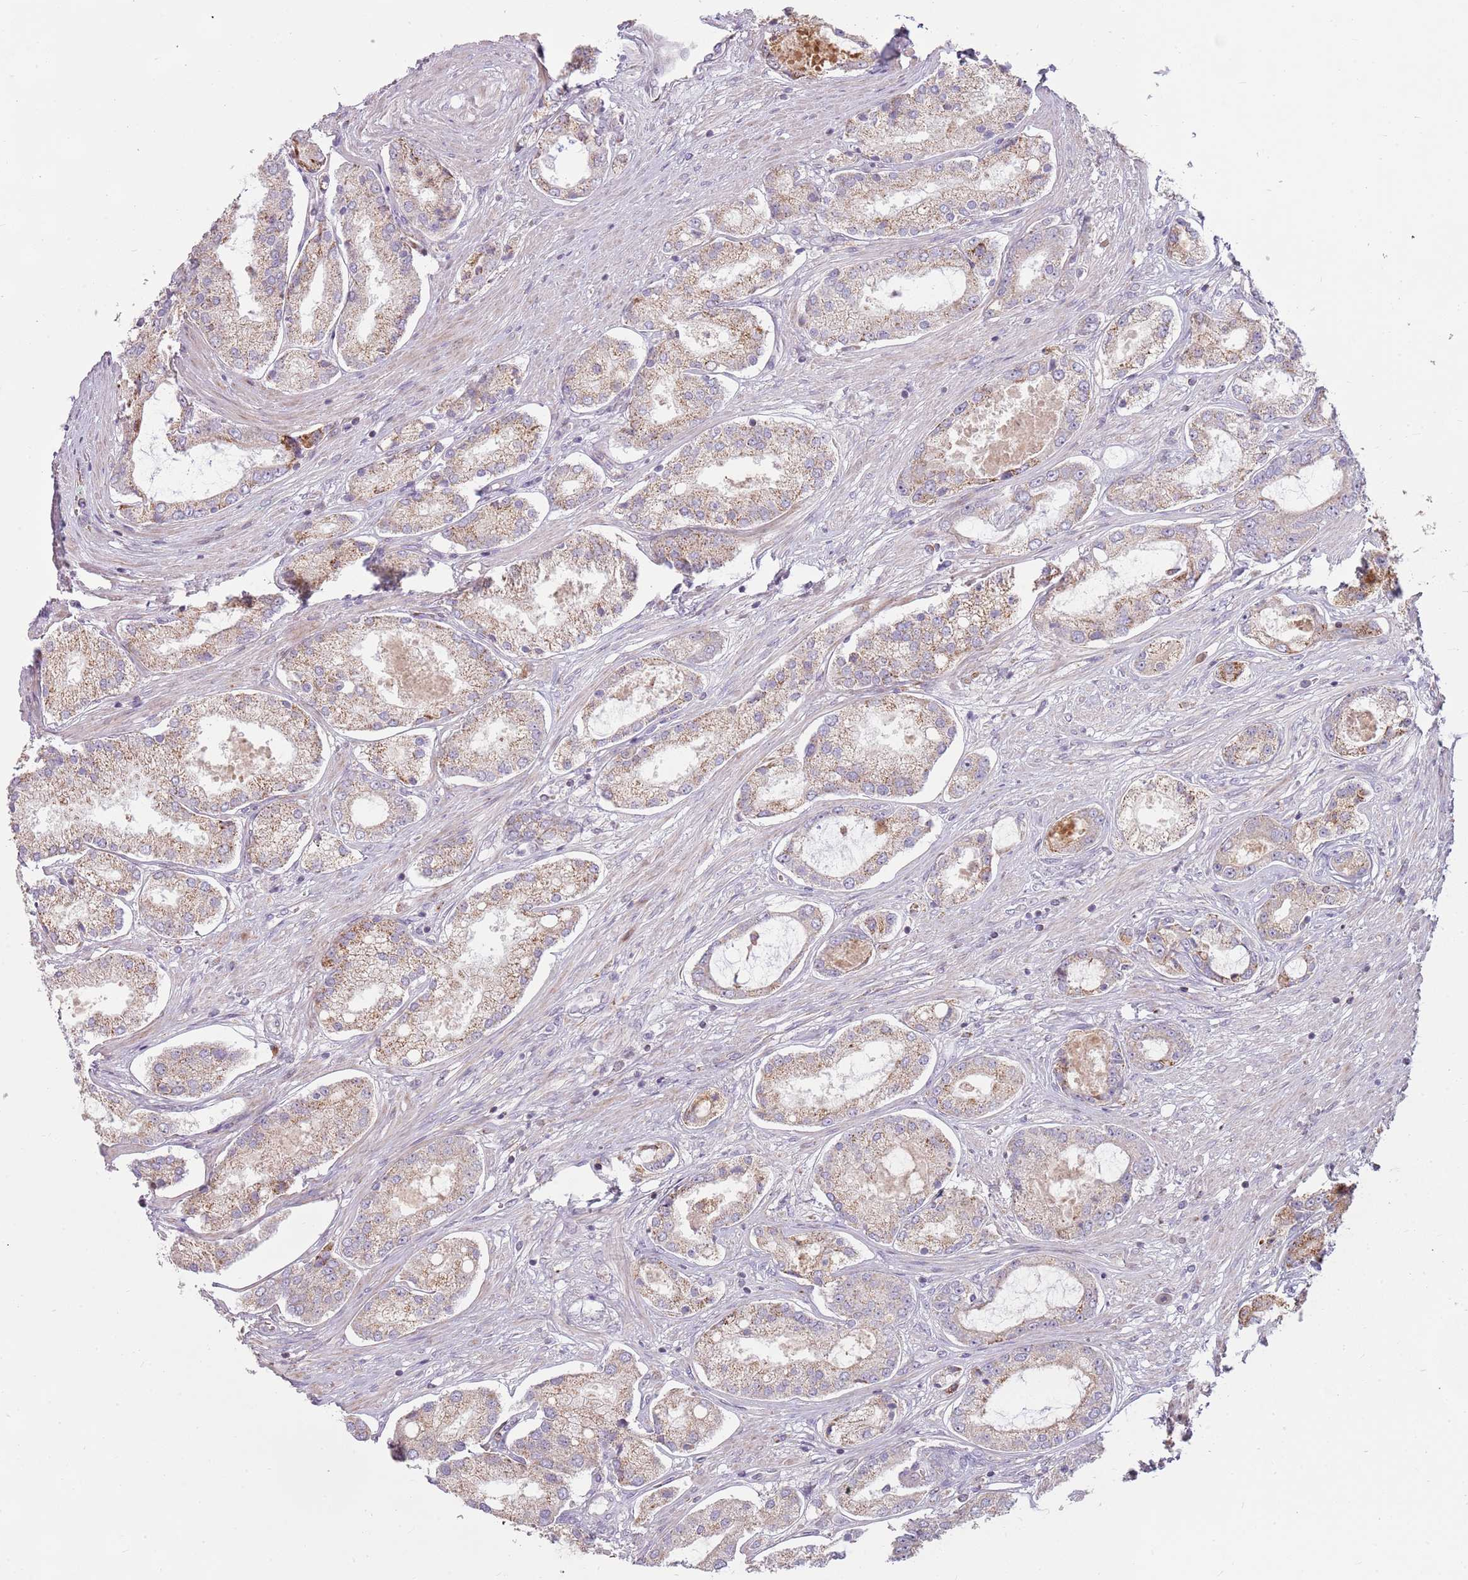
{"staining": {"intensity": "weak", "quantity": ">75%", "location": "cytoplasmic/membranous"}, "tissue": "prostate cancer", "cell_type": "Tumor cells", "image_type": "cancer", "snomed": [{"axis": "morphology", "description": "Adenocarcinoma, Low grade"}, {"axis": "topography", "description": "Prostate"}], "caption": "A brown stain shows weak cytoplasmic/membranous staining of a protein in human prostate cancer (low-grade adenocarcinoma) tumor cells. The staining is performed using DAB brown chromogen to label protein expression. The nuclei are counter-stained blue using hematoxylin.", "gene": "ZNF530", "patient": {"sex": "male", "age": 68}}